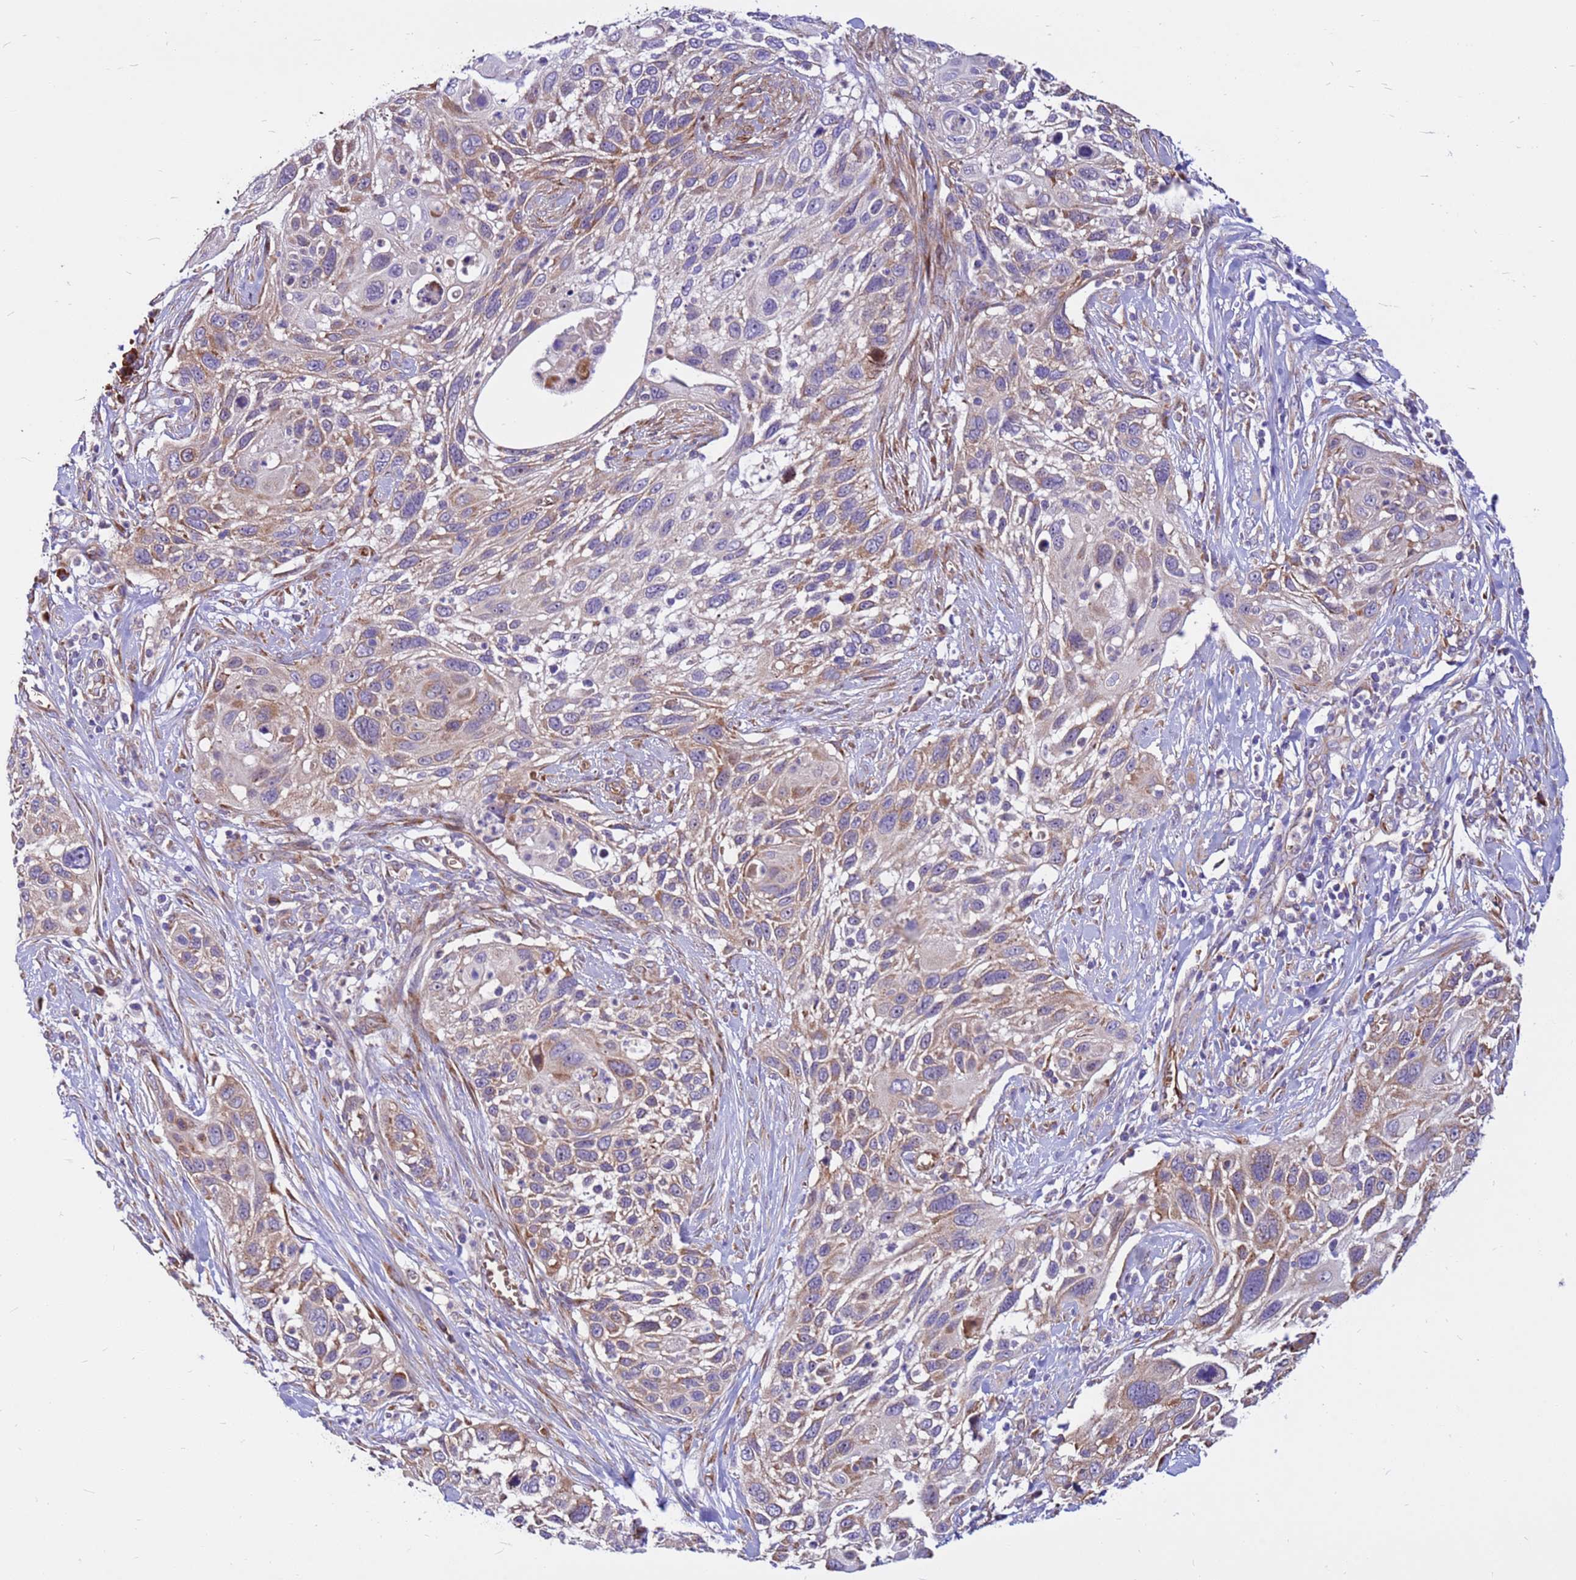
{"staining": {"intensity": "moderate", "quantity": "<25%", "location": "cytoplasmic/membranous"}, "tissue": "cervical cancer", "cell_type": "Tumor cells", "image_type": "cancer", "snomed": [{"axis": "morphology", "description": "Squamous cell carcinoma, NOS"}, {"axis": "topography", "description": "Cervix"}], "caption": "Immunohistochemistry (IHC) micrograph of neoplastic tissue: human squamous cell carcinoma (cervical) stained using IHC displays low levels of moderate protein expression localized specifically in the cytoplasmic/membranous of tumor cells, appearing as a cytoplasmic/membranous brown color.", "gene": "ZNF669", "patient": {"sex": "female", "age": 70}}